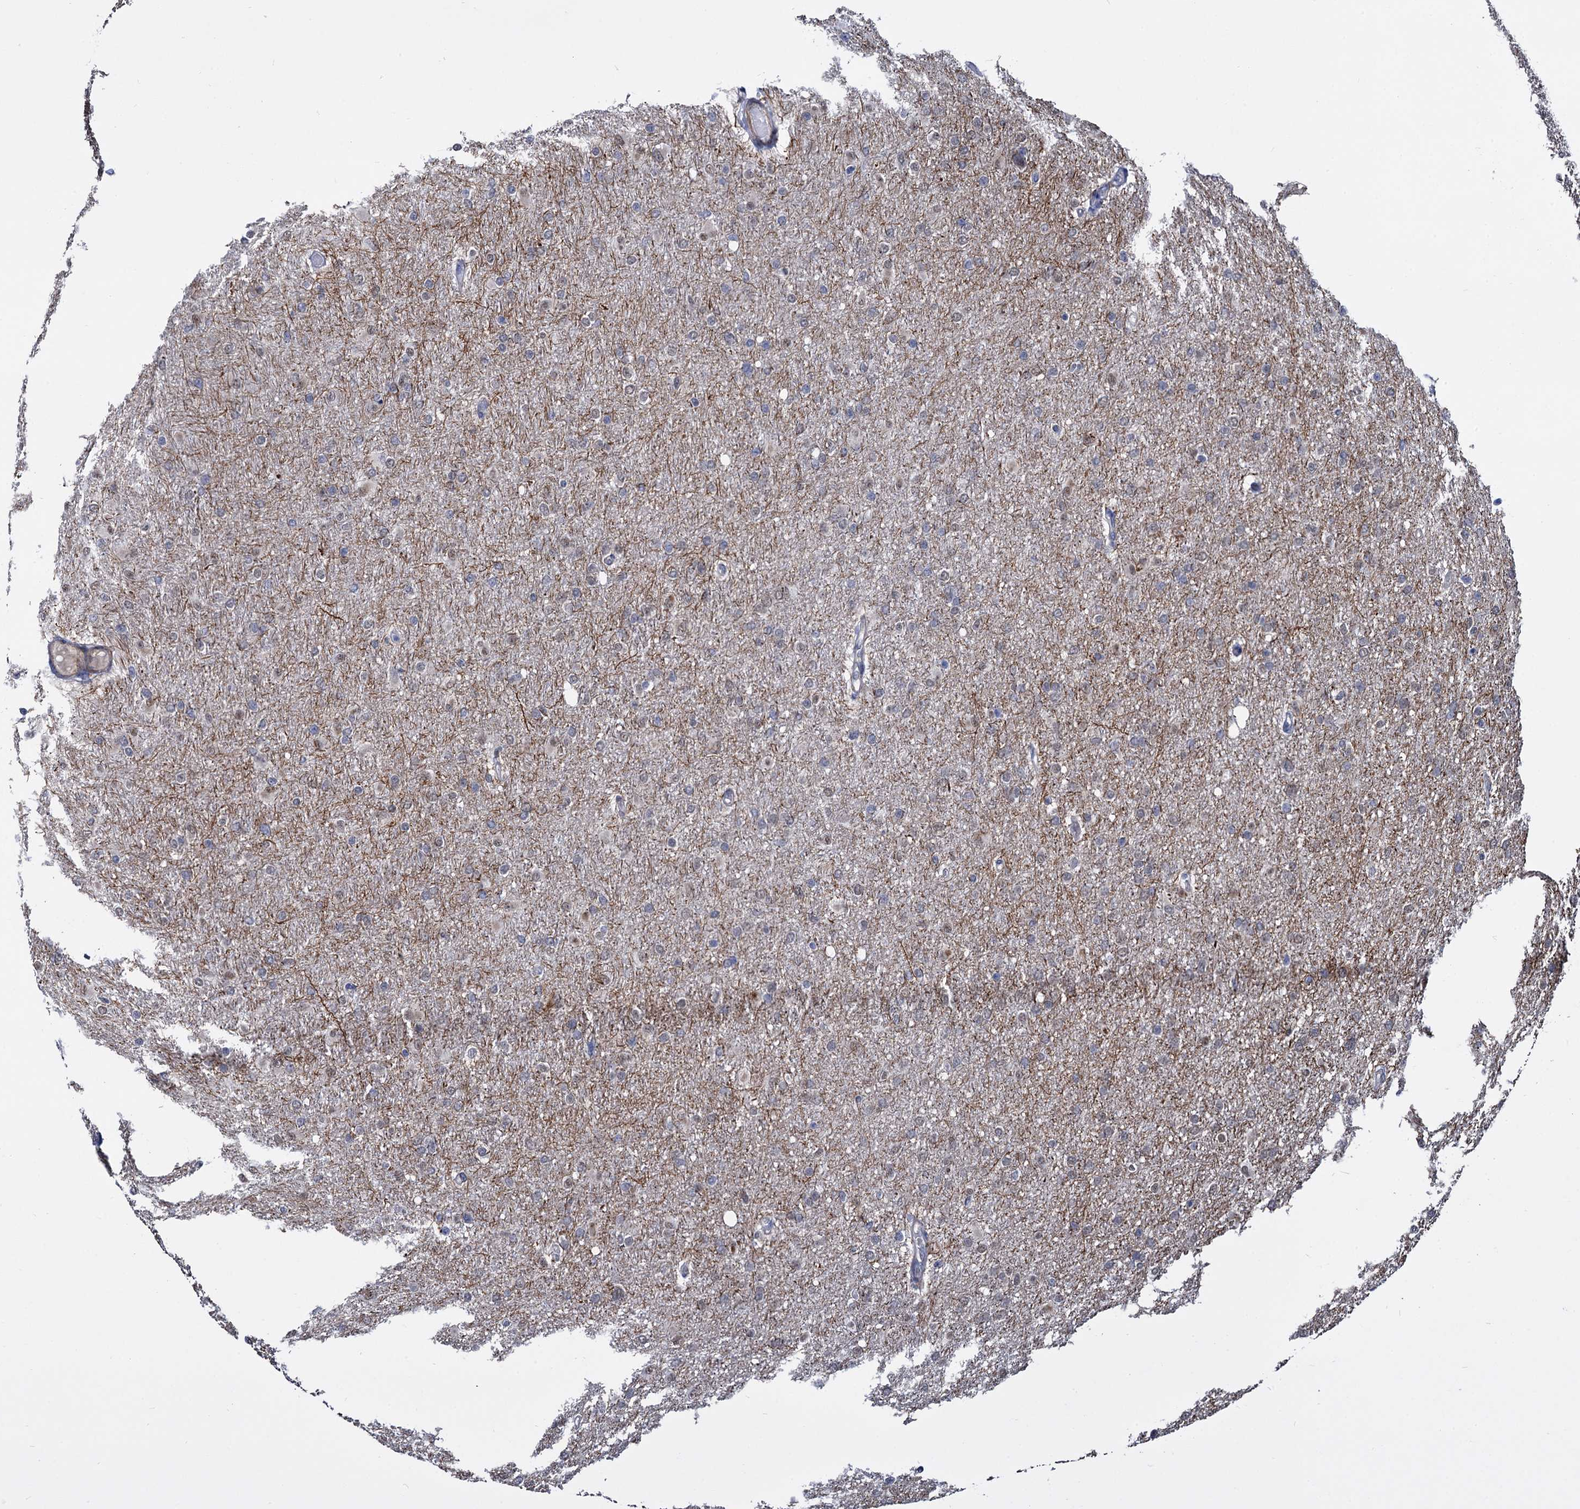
{"staining": {"intensity": "weak", "quantity": "25%-75%", "location": "nuclear"}, "tissue": "glioma", "cell_type": "Tumor cells", "image_type": "cancer", "snomed": [{"axis": "morphology", "description": "Glioma, malignant, High grade"}, {"axis": "topography", "description": "Cerebral cortex"}], "caption": "Immunohistochemical staining of malignant high-grade glioma exhibits low levels of weak nuclear expression in about 25%-75% of tumor cells.", "gene": "PSMD4", "patient": {"sex": "female", "age": 36}}